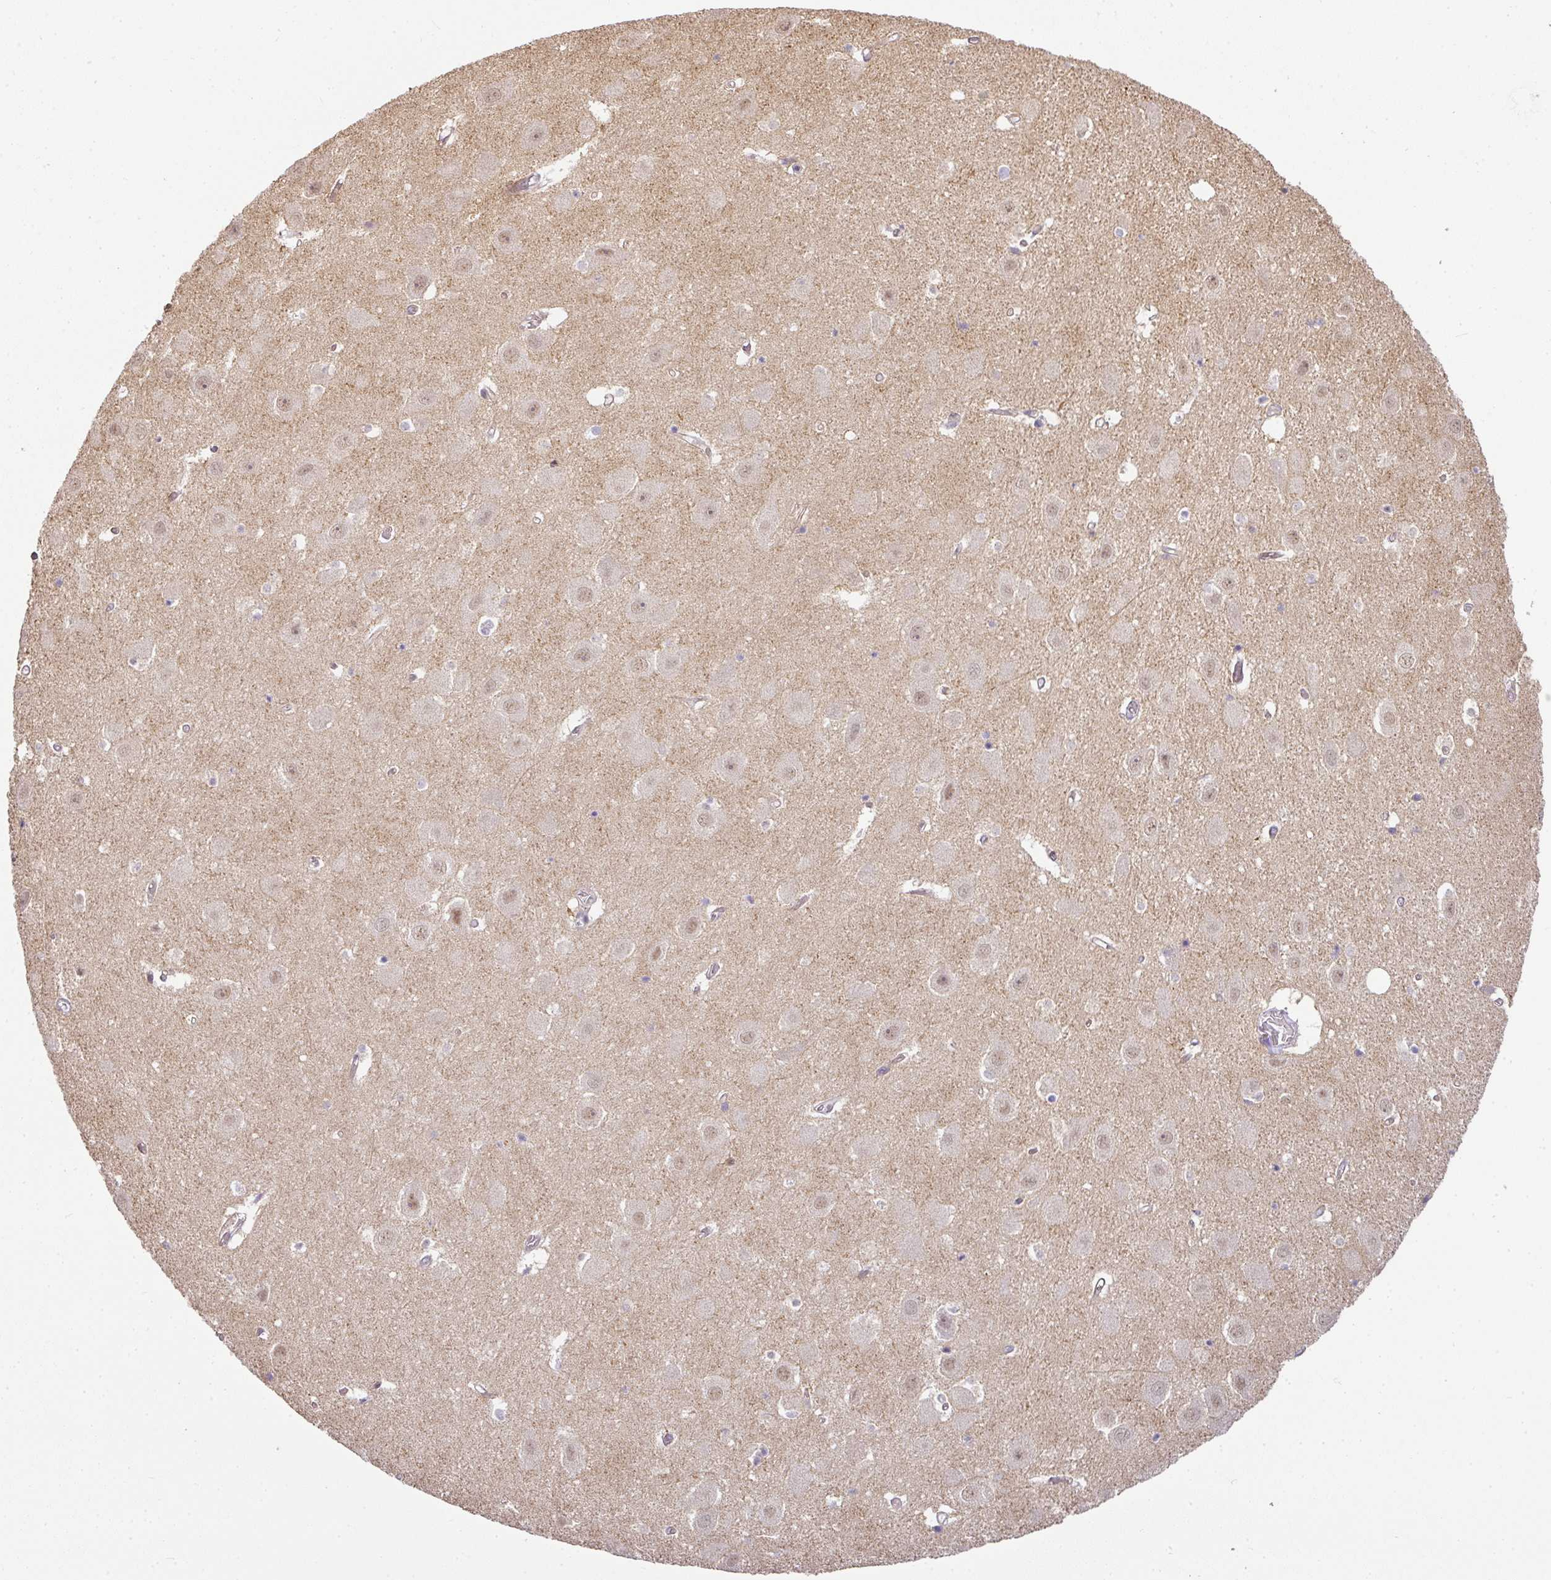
{"staining": {"intensity": "weak", "quantity": "<25%", "location": "nuclear"}, "tissue": "hippocampus", "cell_type": "Glial cells", "image_type": "normal", "snomed": [{"axis": "morphology", "description": "Normal tissue, NOS"}, {"axis": "topography", "description": "Hippocampus"}], "caption": "Image shows no protein staining in glial cells of unremarkable hippocampus. (DAB immunohistochemistry (IHC), high magnification).", "gene": "MYOM2", "patient": {"sex": "female", "age": 52}}